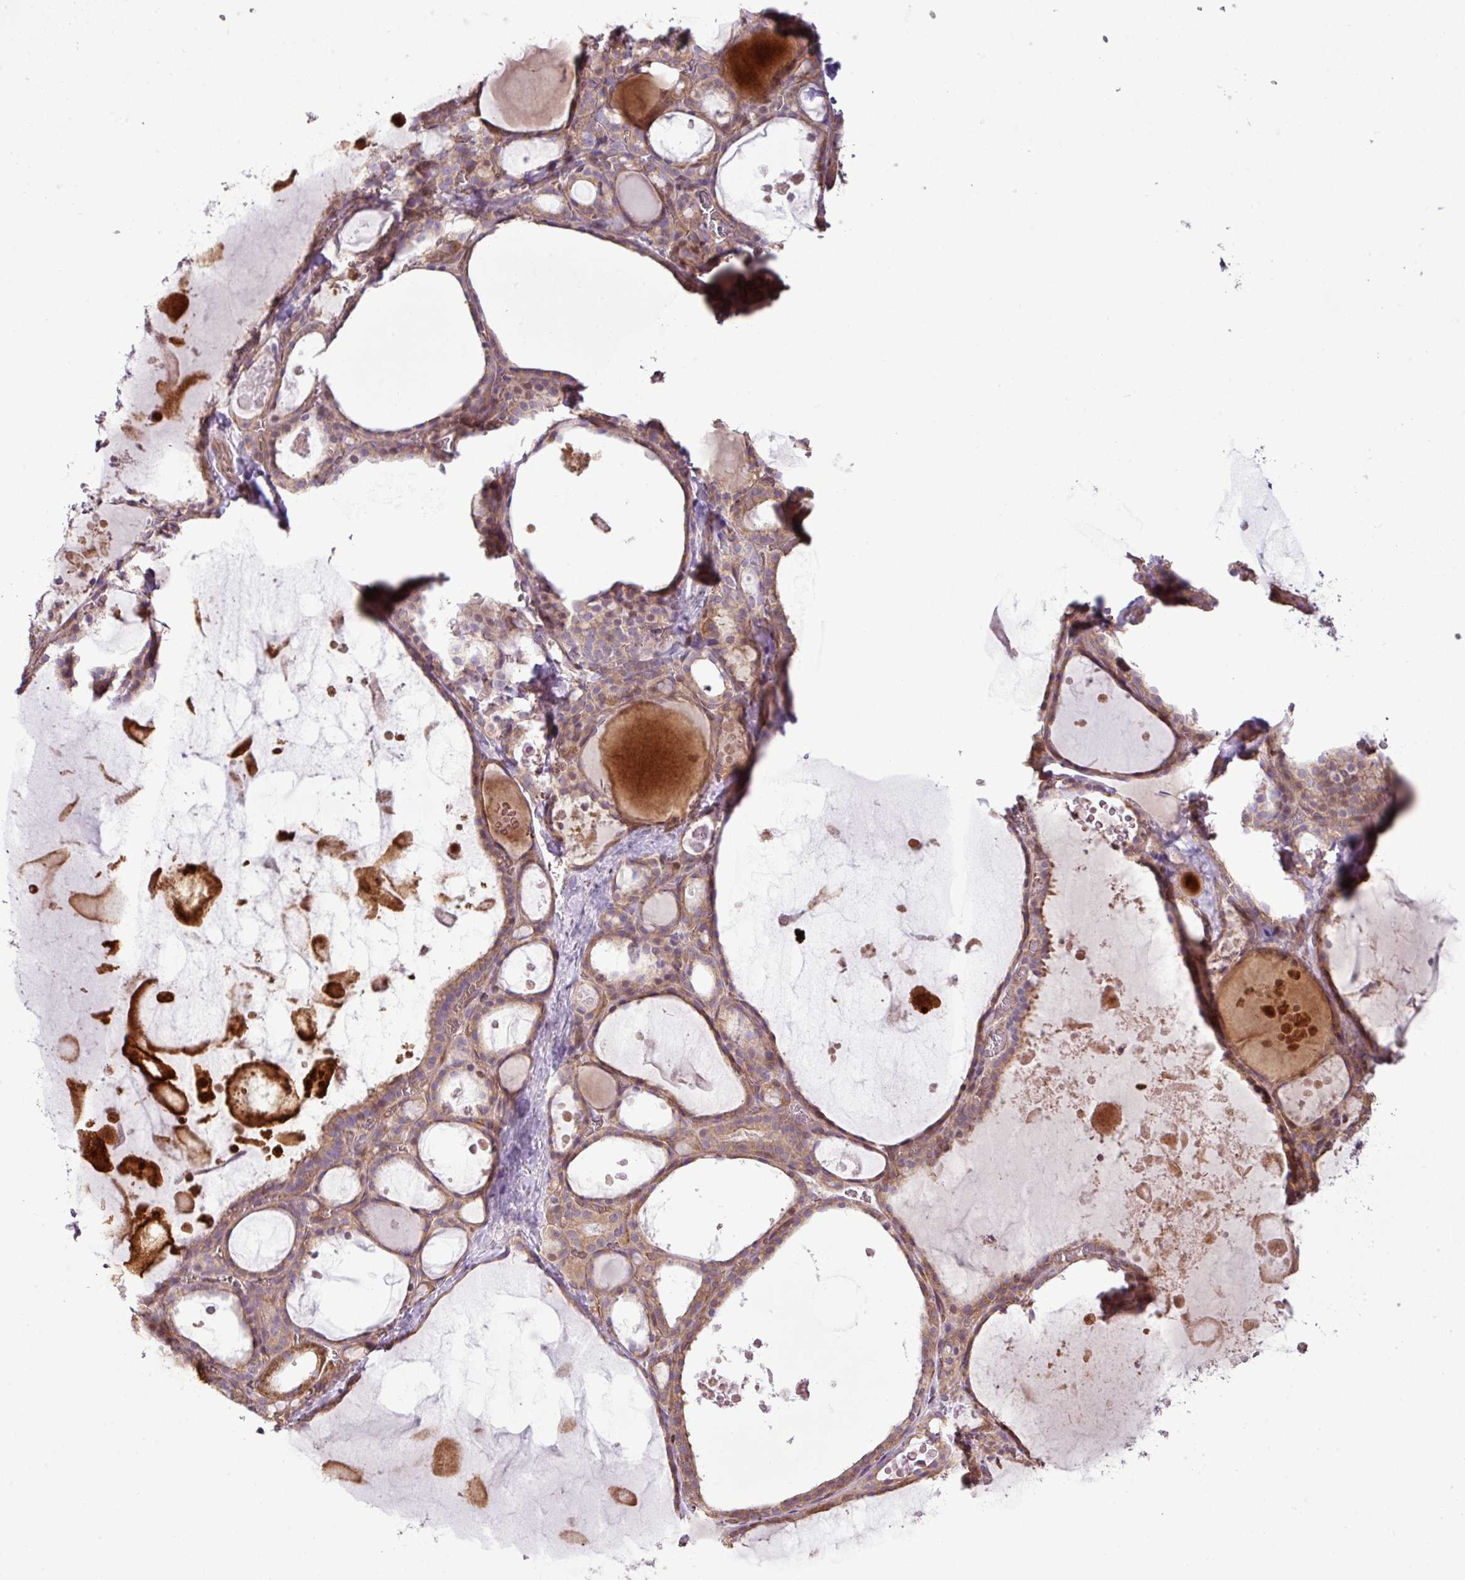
{"staining": {"intensity": "moderate", "quantity": ">75%", "location": "cytoplasmic/membranous"}, "tissue": "thyroid gland", "cell_type": "Glandular cells", "image_type": "normal", "snomed": [{"axis": "morphology", "description": "Normal tissue, NOS"}, {"axis": "topography", "description": "Thyroid gland"}], "caption": "Immunohistochemical staining of normal thyroid gland shows medium levels of moderate cytoplasmic/membranous expression in about >75% of glandular cells. The protein is stained brown, and the nuclei are stained in blue (DAB IHC with brightfield microscopy, high magnification).", "gene": "COX18", "patient": {"sex": "male", "age": 56}}